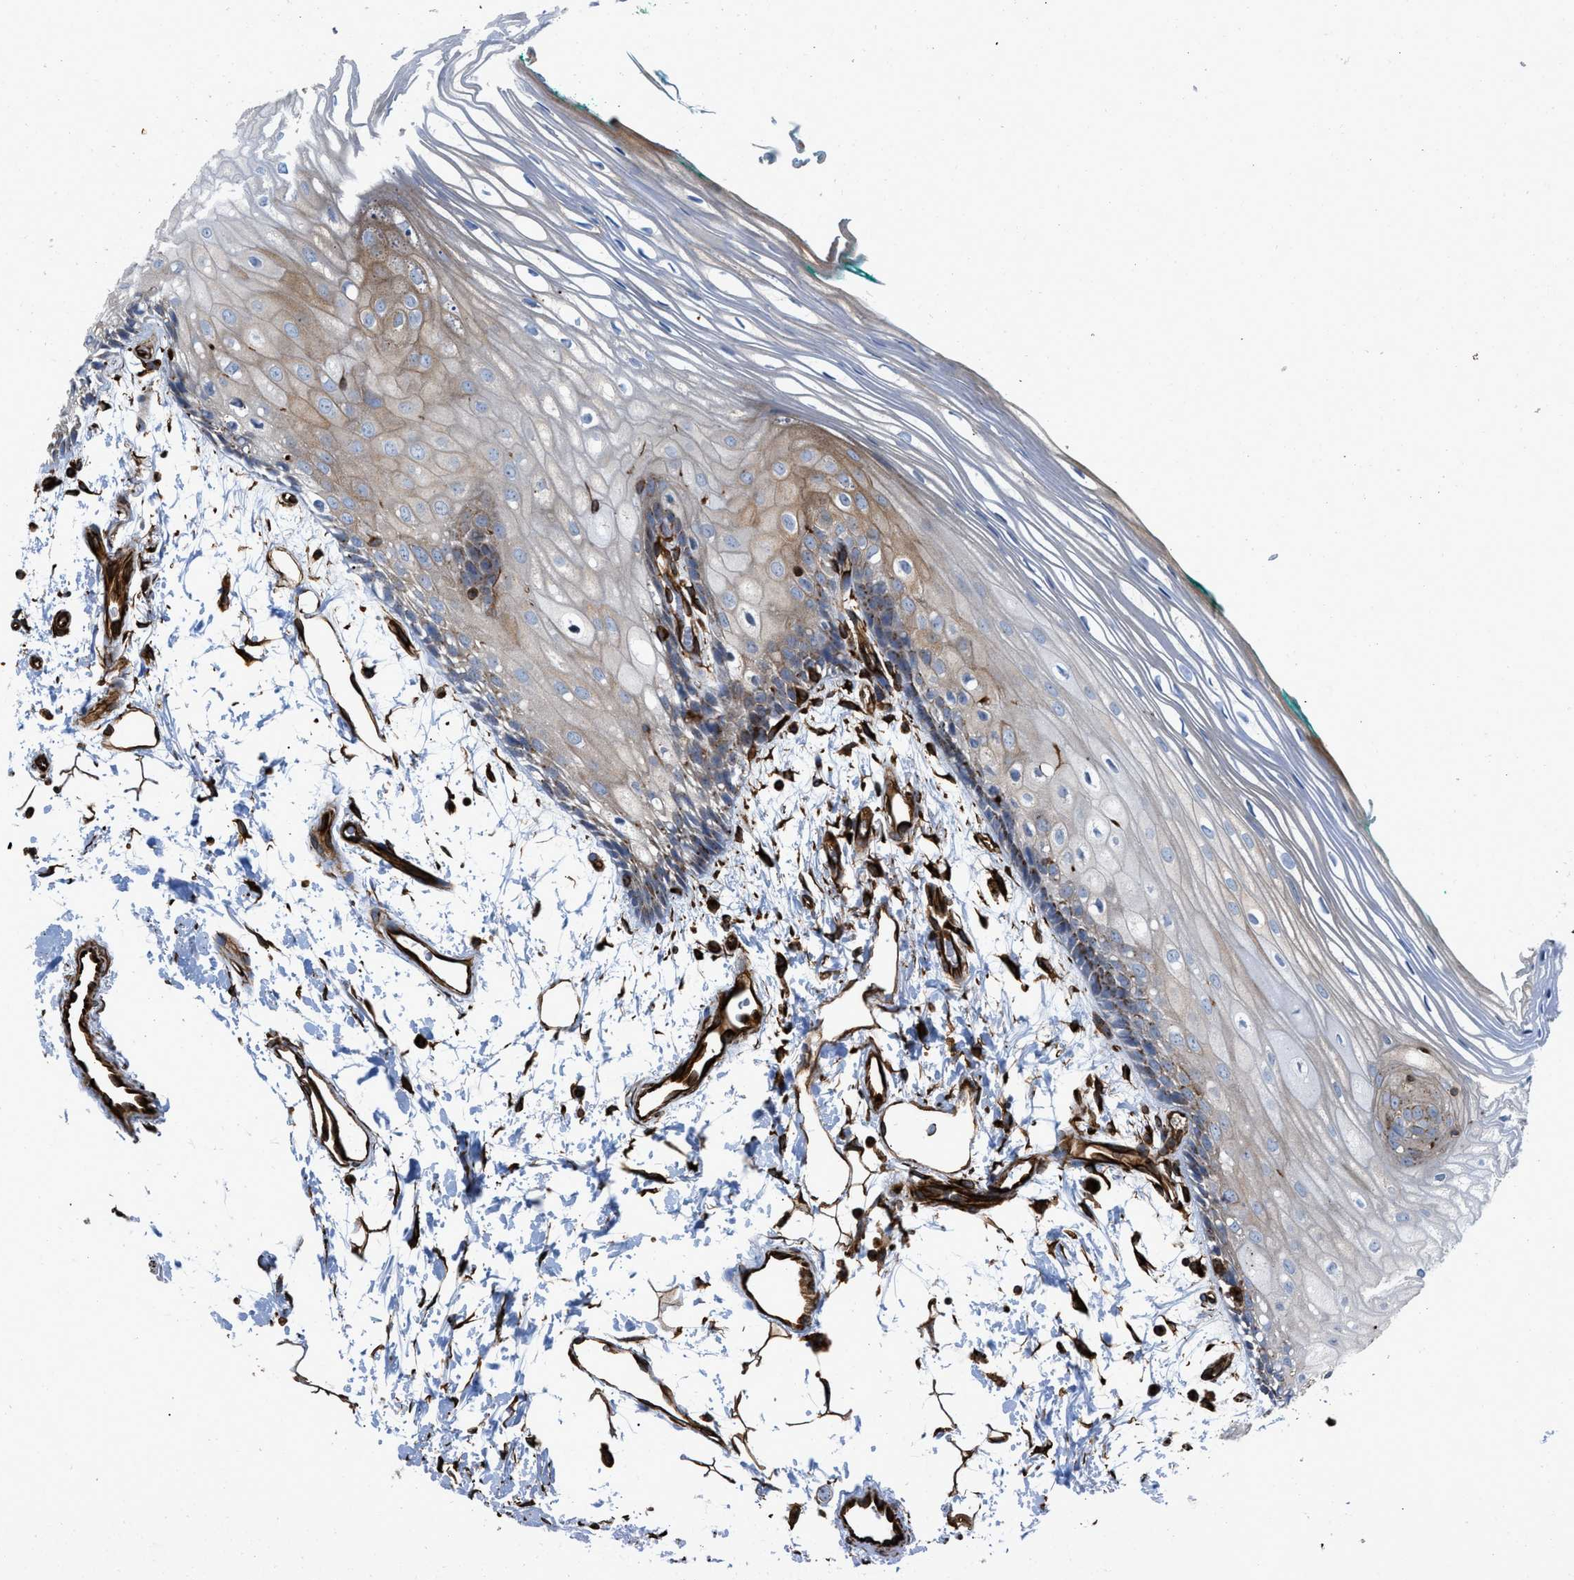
{"staining": {"intensity": "moderate", "quantity": "<25%", "location": "cytoplasmic/membranous"}, "tissue": "oral mucosa", "cell_type": "Squamous epithelial cells", "image_type": "normal", "snomed": [{"axis": "morphology", "description": "Normal tissue, NOS"}, {"axis": "topography", "description": "Skeletal muscle"}, {"axis": "topography", "description": "Oral tissue"}, {"axis": "topography", "description": "Peripheral nerve tissue"}], "caption": "The image reveals staining of unremarkable oral mucosa, revealing moderate cytoplasmic/membranous protein expression (brown color) within squamous epithelial cells. The protein of interest is stained brown, and the nuclei are stained in blue (DAB IHC with brightfield microscopy, high magnification).", "gene": "PTPRE", "patient": {"sex": "female", "age": 84}}